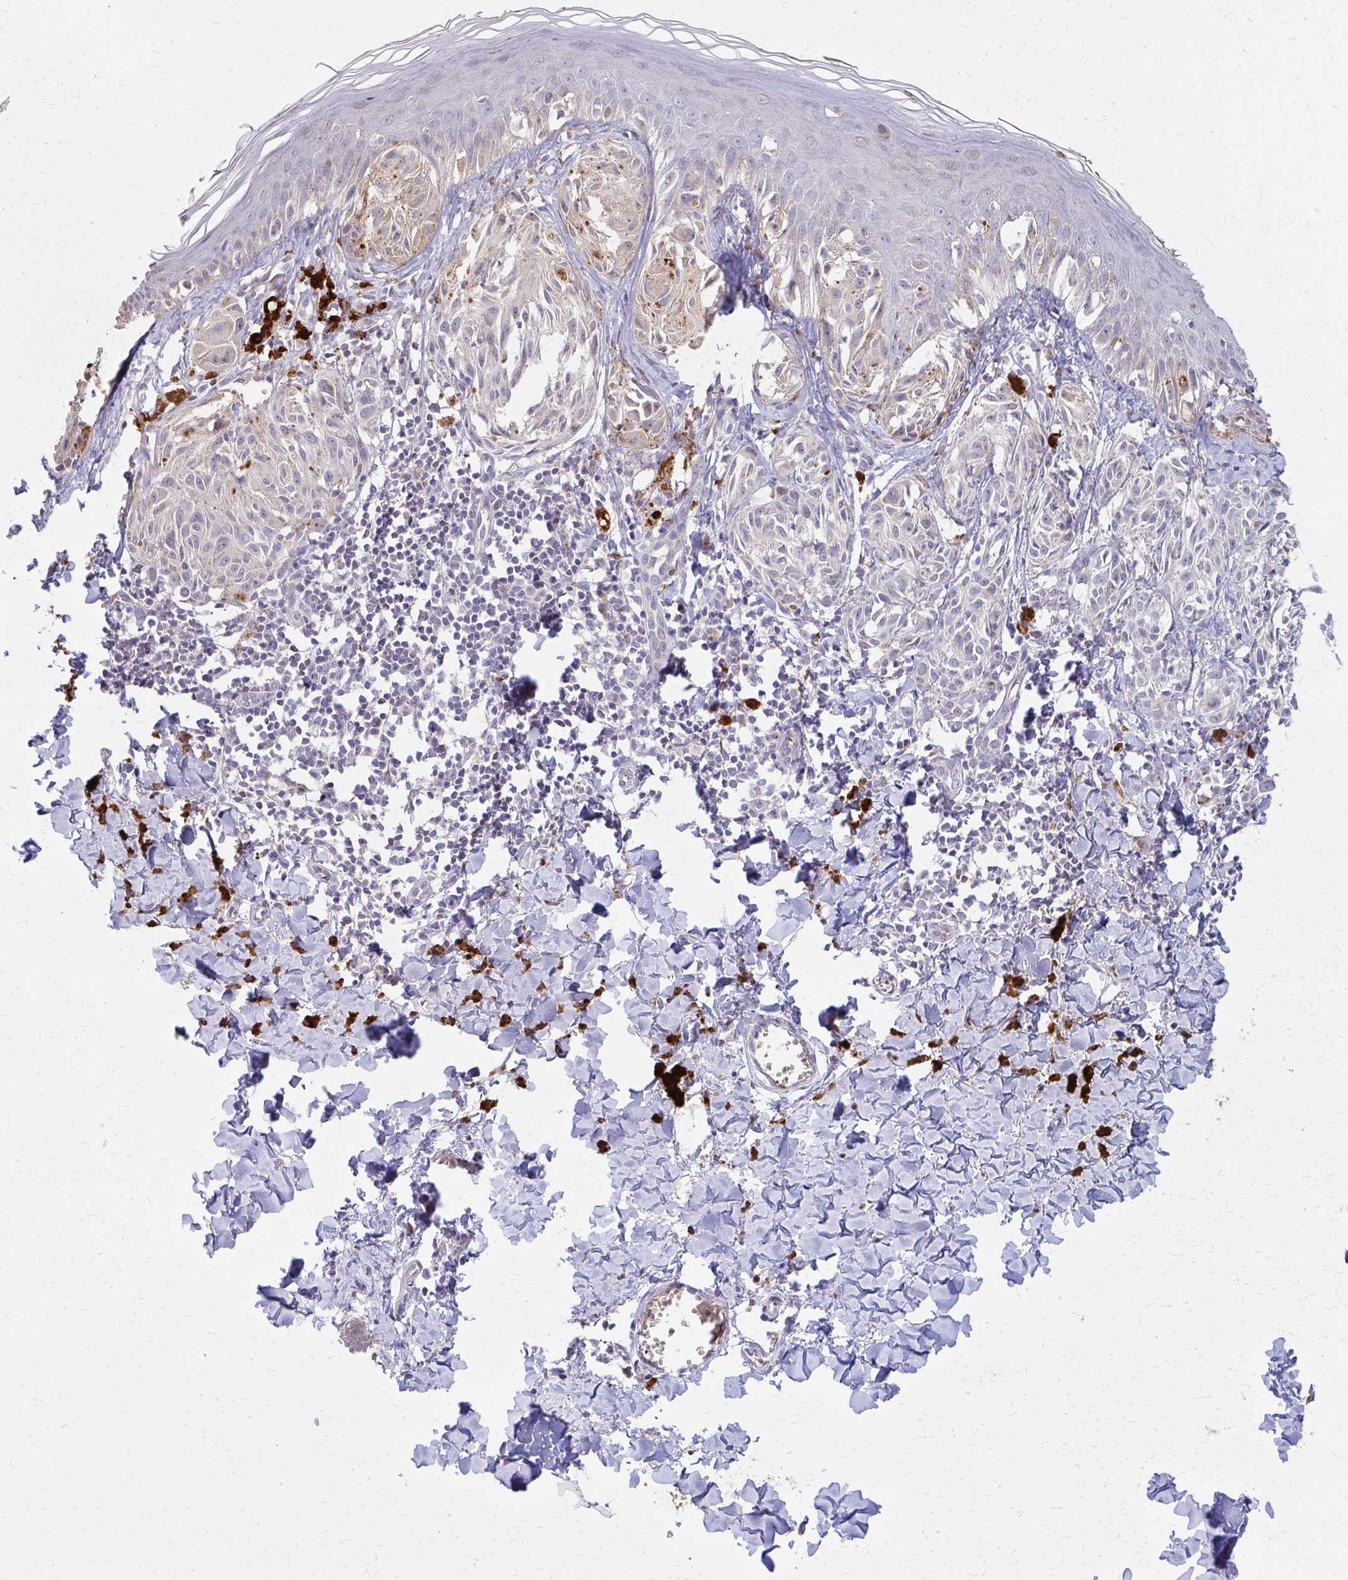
{"staining": {"intensity": "negative", "quantity": "none", "location": "none"}, "tissue": "melanoma", "cell_type": "Tumor cells", "image_type": "cancer", "snomed": [{"axis": "morphology", "description": "Malignant melanoma, NOS"}, {"axis": "topography", "description": "Skin"}], "caption": "Tumor cells show no significant protein positivity in melanoma.", "gene": "IFI44L", "patient": {"sex": "female", "age": 38}}